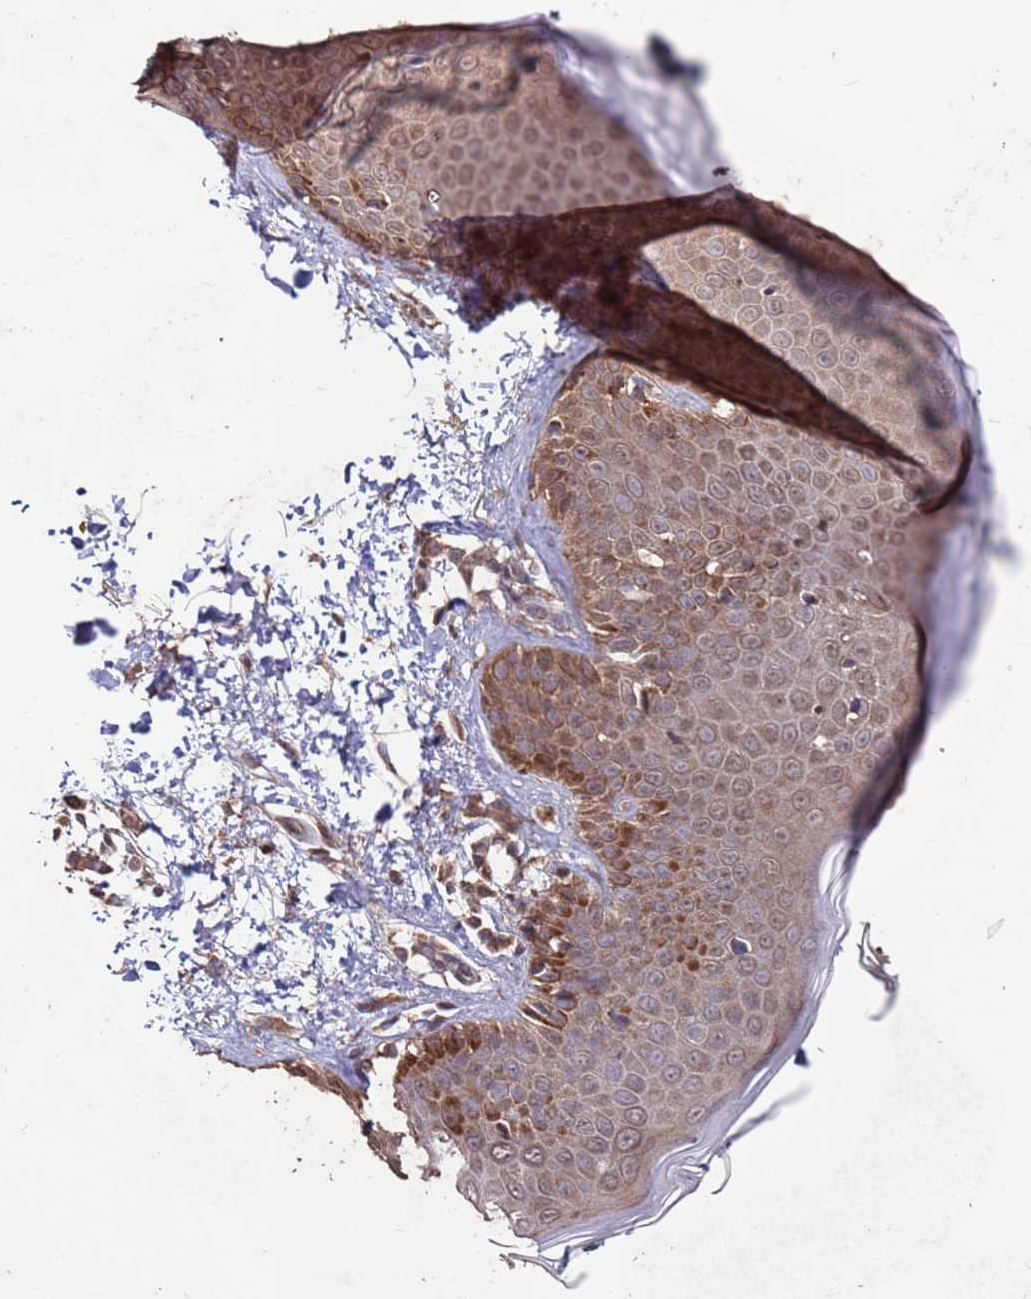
{"staining": {"intensity": "moderate", "quantity": ">75%", "location": "cytoplasmic/membranous"}, "tissue": "skin", "cell_type": "Fibroblasts", "image_type": "normal", "snomed": [{"axis": "morphology", "description": "Normal tissue, NOS"}, {"axis": "topography", "description": "Skin"}], "caption": "Brown immunohistochemical staining in normal skin reveals moderate cytoplasmic/membranous expression in about >75% of fibroblasts. (DAB IHC, brown staining for protein, blue staining for nuclei).", "gene": "PRR7", "patient": {"sex": "male", "age": 37}}